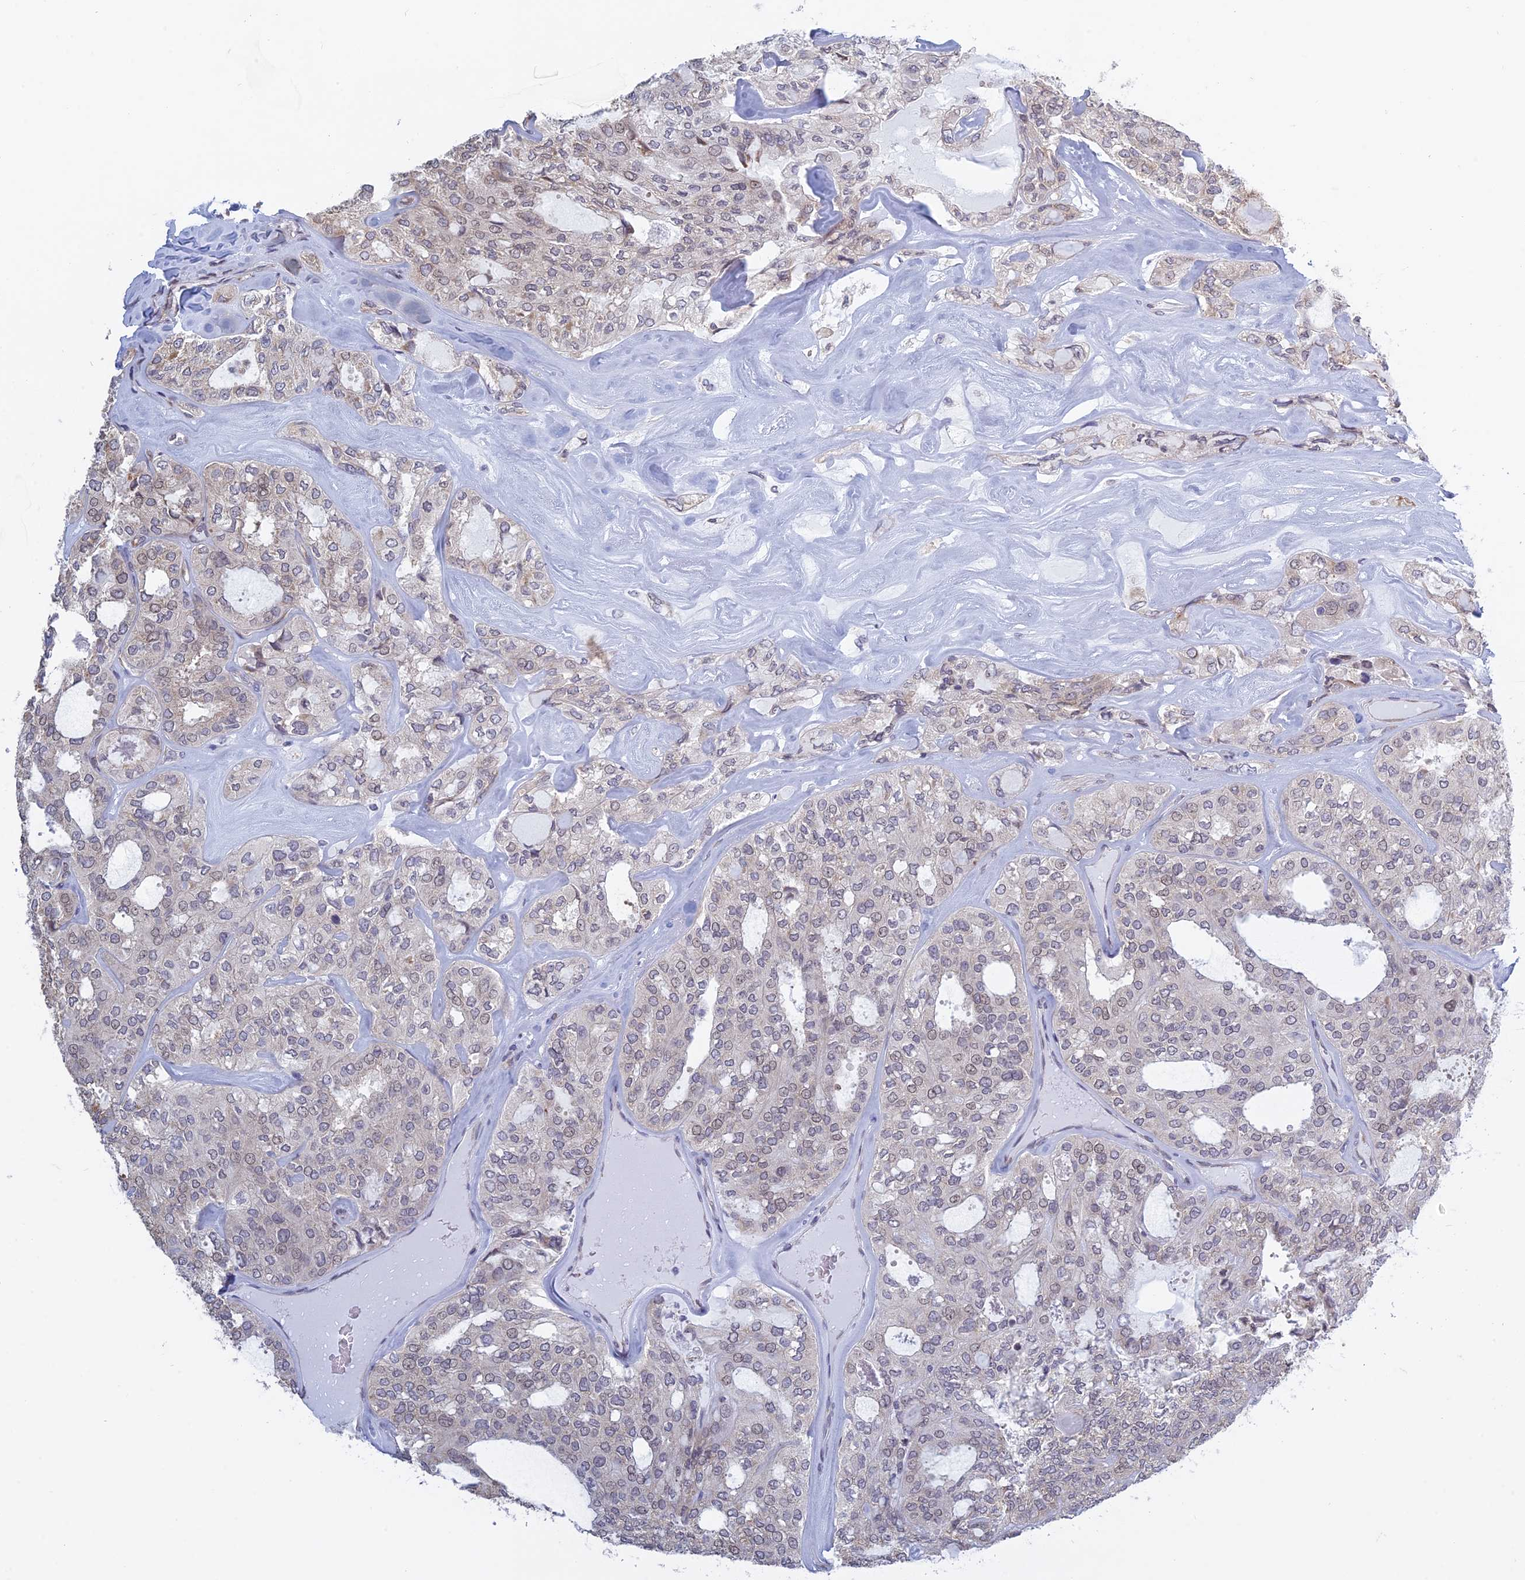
{"staining": {"intensity": "weak", "quantity": "25%-75%", "location": "cytoplasmic/membranous,nuclear"}, "tissue": "thyroid cancer", "cell_type": "Tumor cells", "image_type": "cancer", "snomed": [{"axis": "morphology", "description": "Follicular adenoma carcinoma, NOS"}, {"axis": "topography", "description": "Thyroid gland"}], "caption": "The histopathology image shows immunohistochemical staining of follicular adenoma carcinoma (thyroid). There is weak cytoplasmic/membranous and nuclear positivity is appreciated in approximately 25%-75% of tumor cells. The protein of interest is stained brown, and the nuclei are stained in blue (DAB (3,3'-diaminobenzidine) IHC with brightfield microscopy, high magnification).", "gene": "RPS19BP1", "patient": {"sex": "male", "age": 75}}